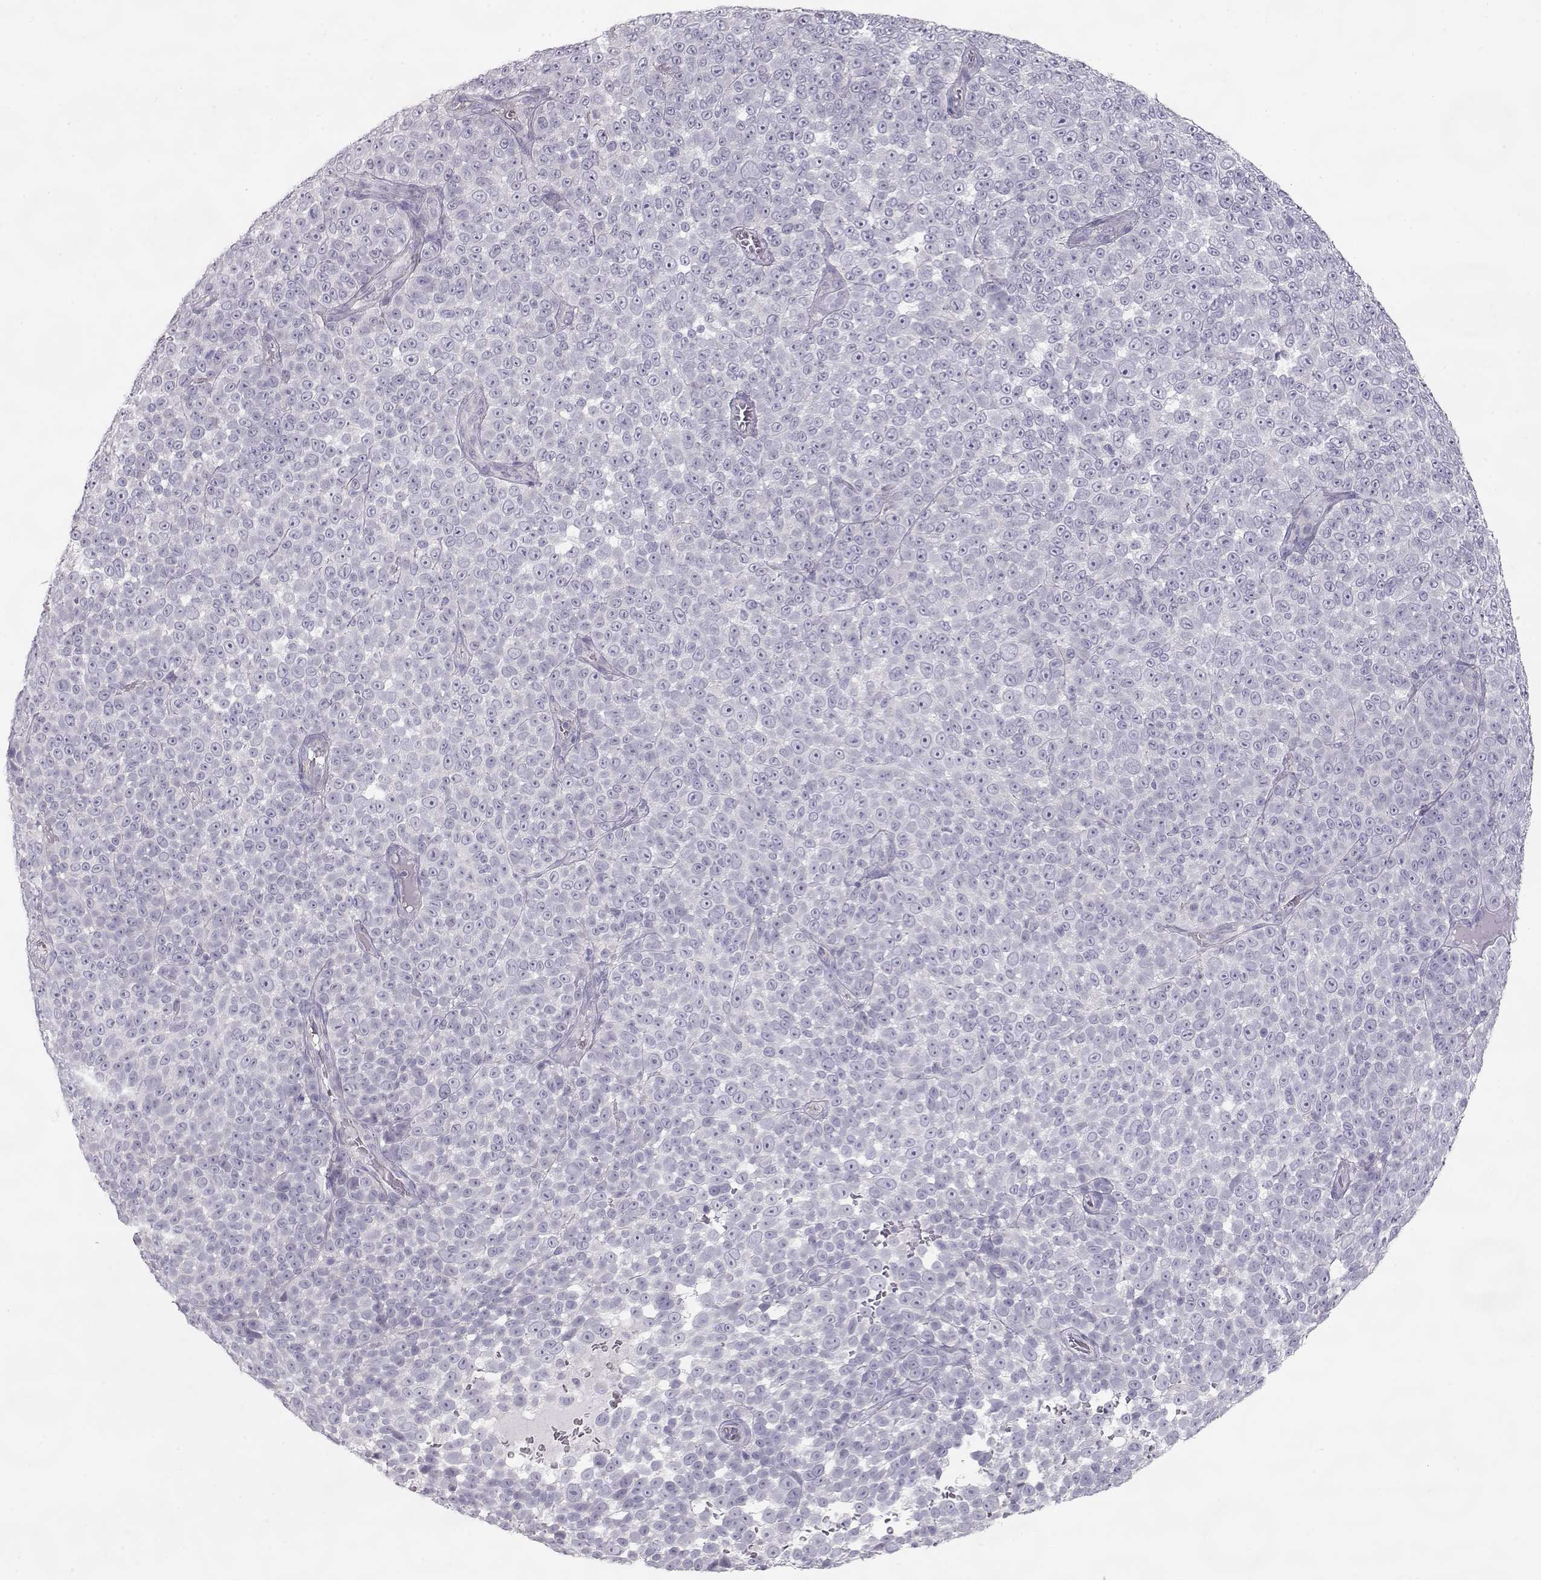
{"staining": {"intensity": "negative", "quantity": "none", "location": "none"}, "tissue": "melanoma", "cell_type": "Tumor cells", "image_type": "cancer", "snomed": [{"axis": "morphology", "description": "Malignant melanoma, NOS"}, {"axis": "topography", "description": "Skin"}], "caption": "Immunohistochemistry of melanoma exhibits no expression in tumor cells.", "gene": "SLITRK3", "patient": {"sex": "female", "age": 95}}